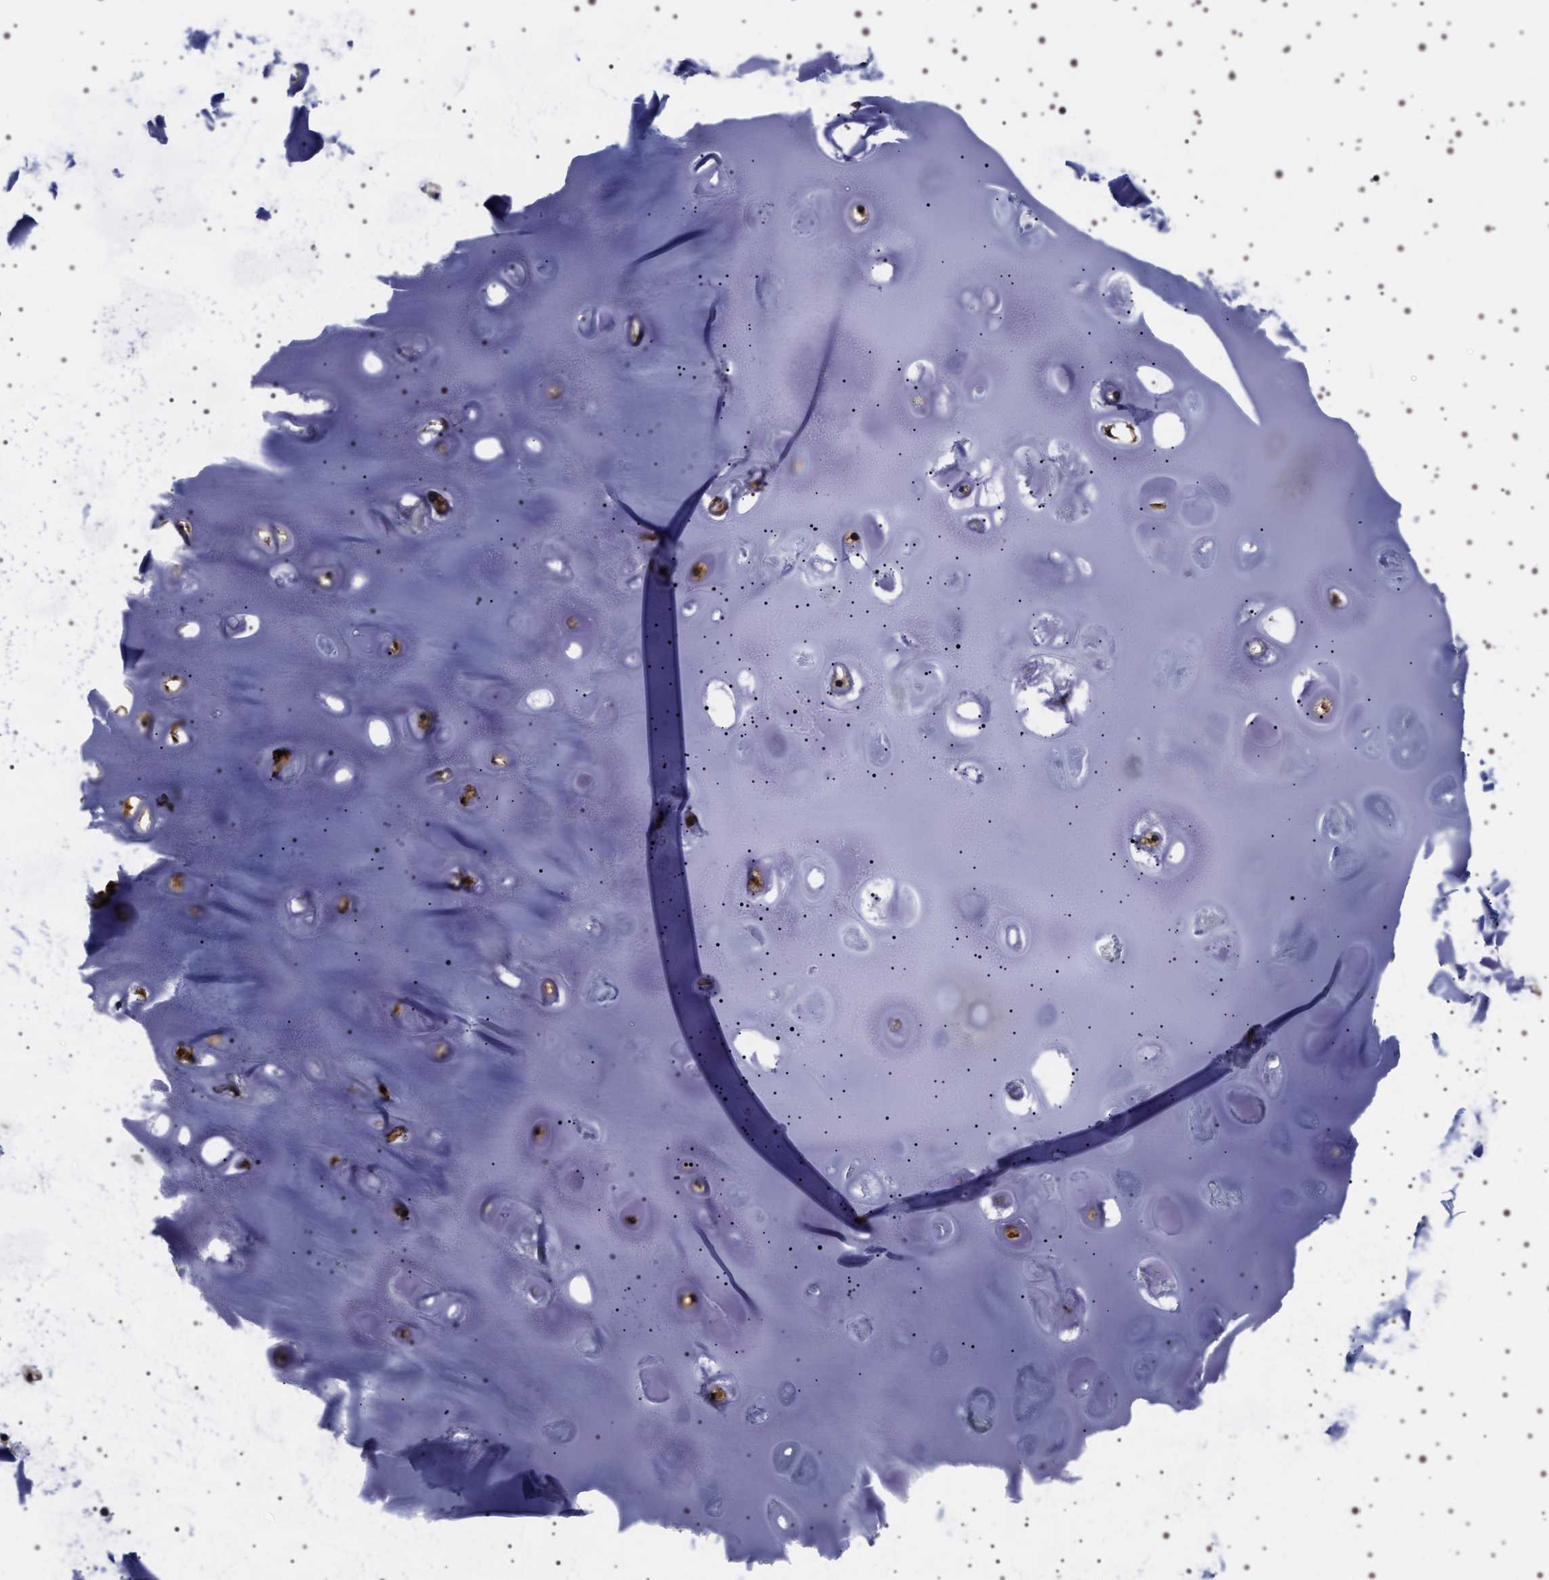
{"staining": {"intensity": "moderate", "quantity": ">75%", "location": "cytoplasmic/membranous,nuclear"}, "tissue": "soft tissue", "cell_type": "Chondrocytes", "image_type": "normal", "snomed": [{"axis": "morphology", "description": "Normal tissue, NOS"}, {"axis": "topography", "description": "Bronchus"}], "caption": "Immunohistochemistry (IHC) micrograph of normal soft tissue stained for a protein (brown), which demonstrates medium levels of moderate cytoplasmic/membranous,nuclear positivity in approximately >75% of chondrocytes.", "gene": "WDR1", "patient": {"sex": "female", "age": 73}}